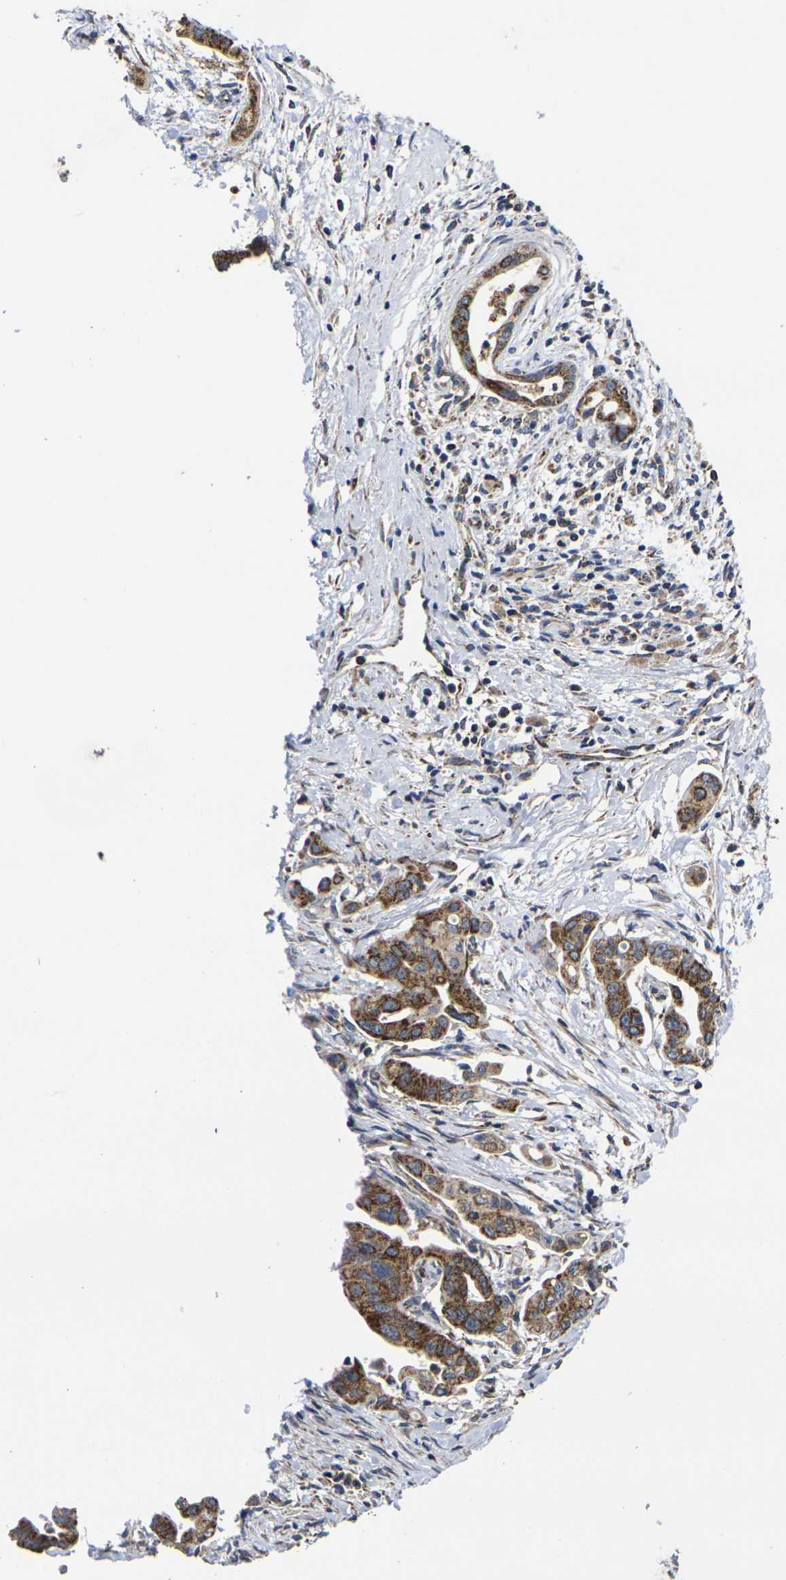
{"staining": {"intensity": "strong", "quantity": ">75%", "location": "cytoplasmic/membranous"}, "tissue": "pancreatic cancer", "cell_type": "Tumor cells", "image_type": "cancer", "snomed": [{"axis": "morphology", "description": "Adenocarcinoma, NOS"}, {"axis": "topography", "description": "Pancreas"}], "caption": "This is a histology image of immunohistochemistry staining of pancreatic cancer (adenocarcinoma), which shows strong expression in the cytoplasmic/membranous of tumor cells.", "gene": "P2RY11", "patient": {"sex": "female", "age": 75}}